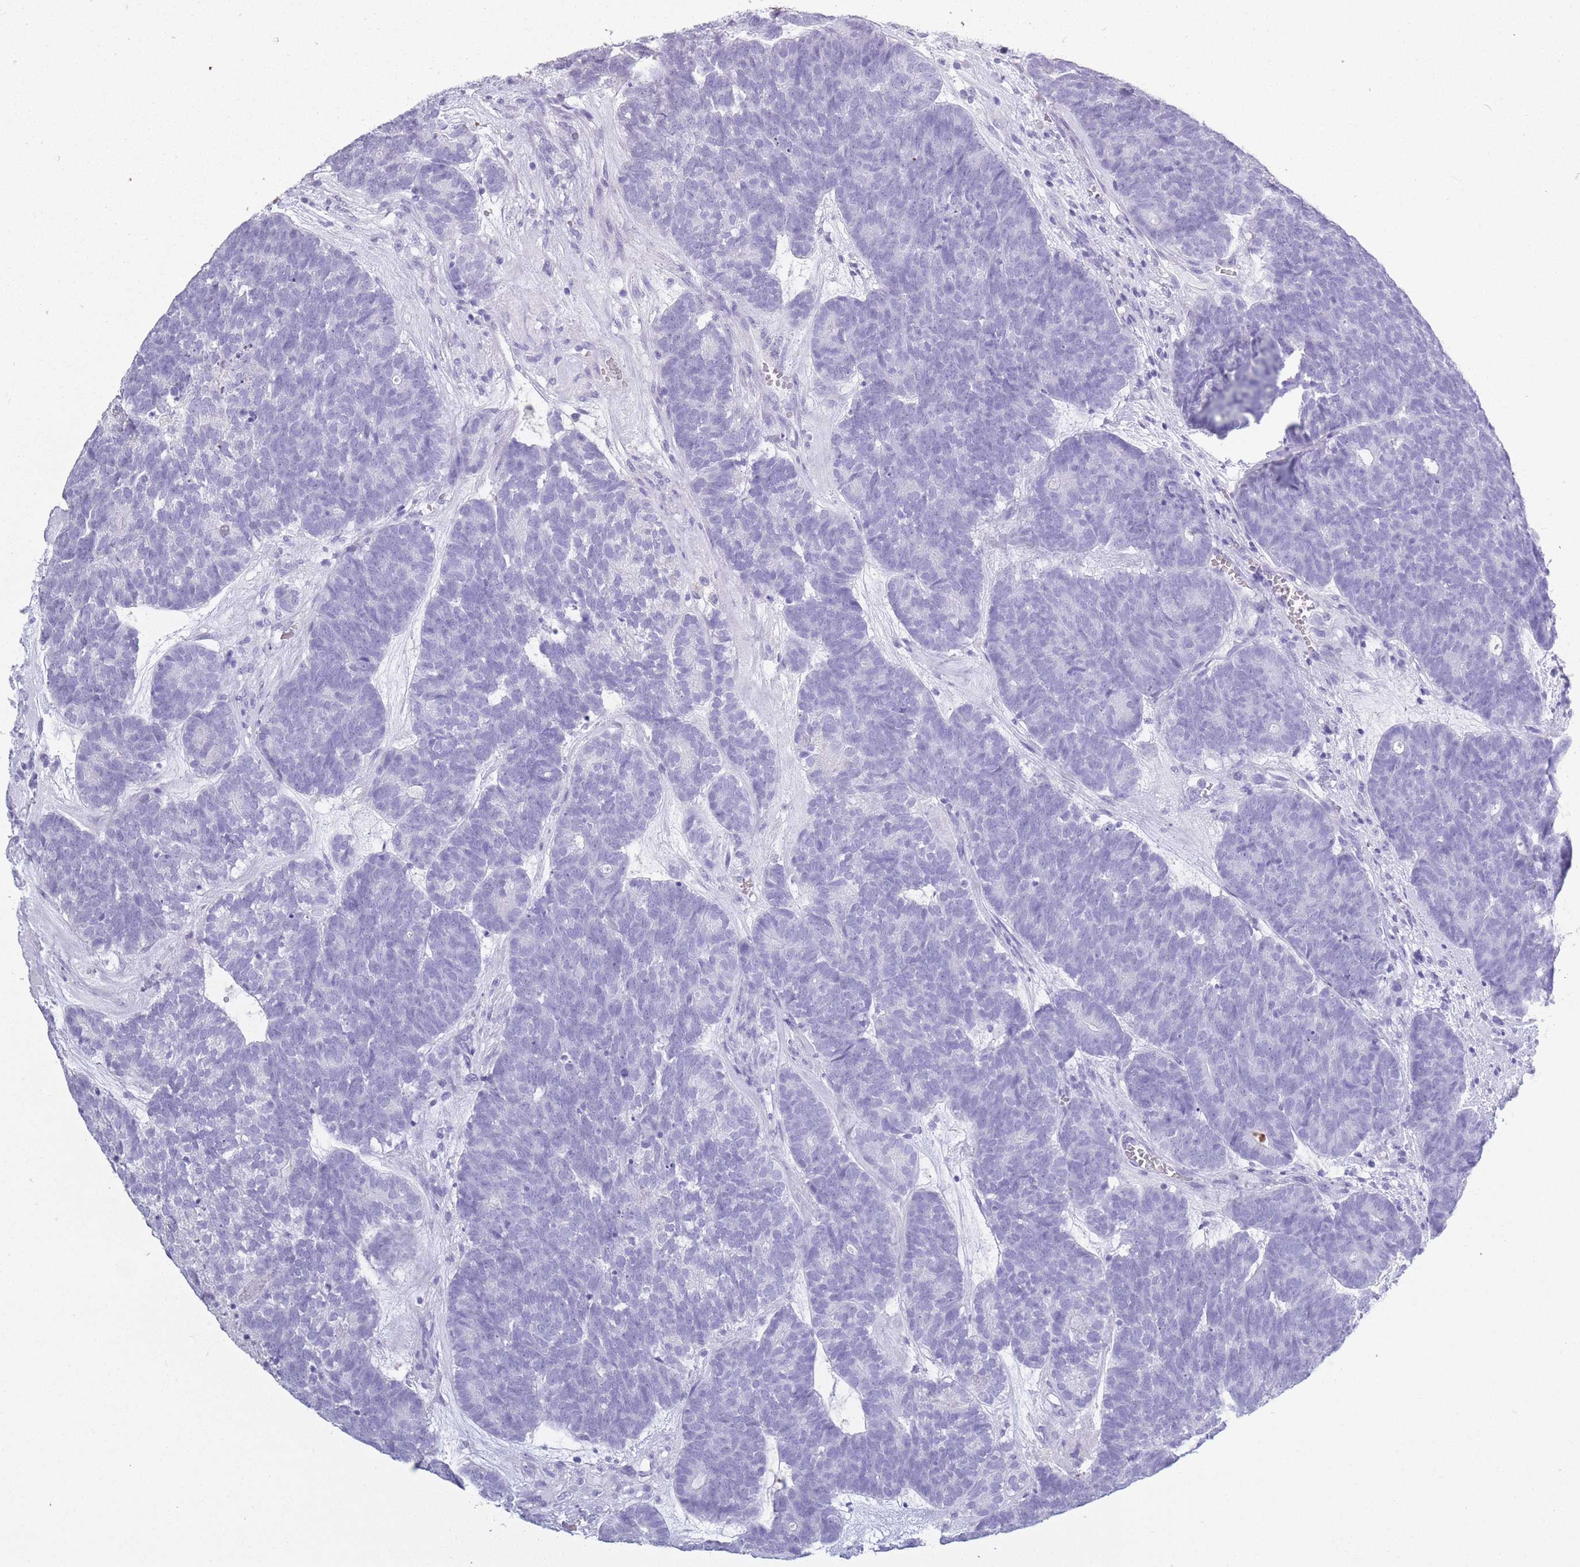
{"staining": {"intensity": "negative", "quantity": "none", "location": "none"}, "tissue": "head and neck cancer", "cell_type": "Tumor cells", "image_type": "cancer", "snomed": [{"axis": "morphology", "description": "Adenocarcinoma, NOS"}, {"axis": "topography", "description": "Head-Neck"}], "caption": "Tumor cells show no significant staining in adenocarcinoma (head and neck).", "gene": "OR7C1", "patient": {"sex": "female", "age": 81}}